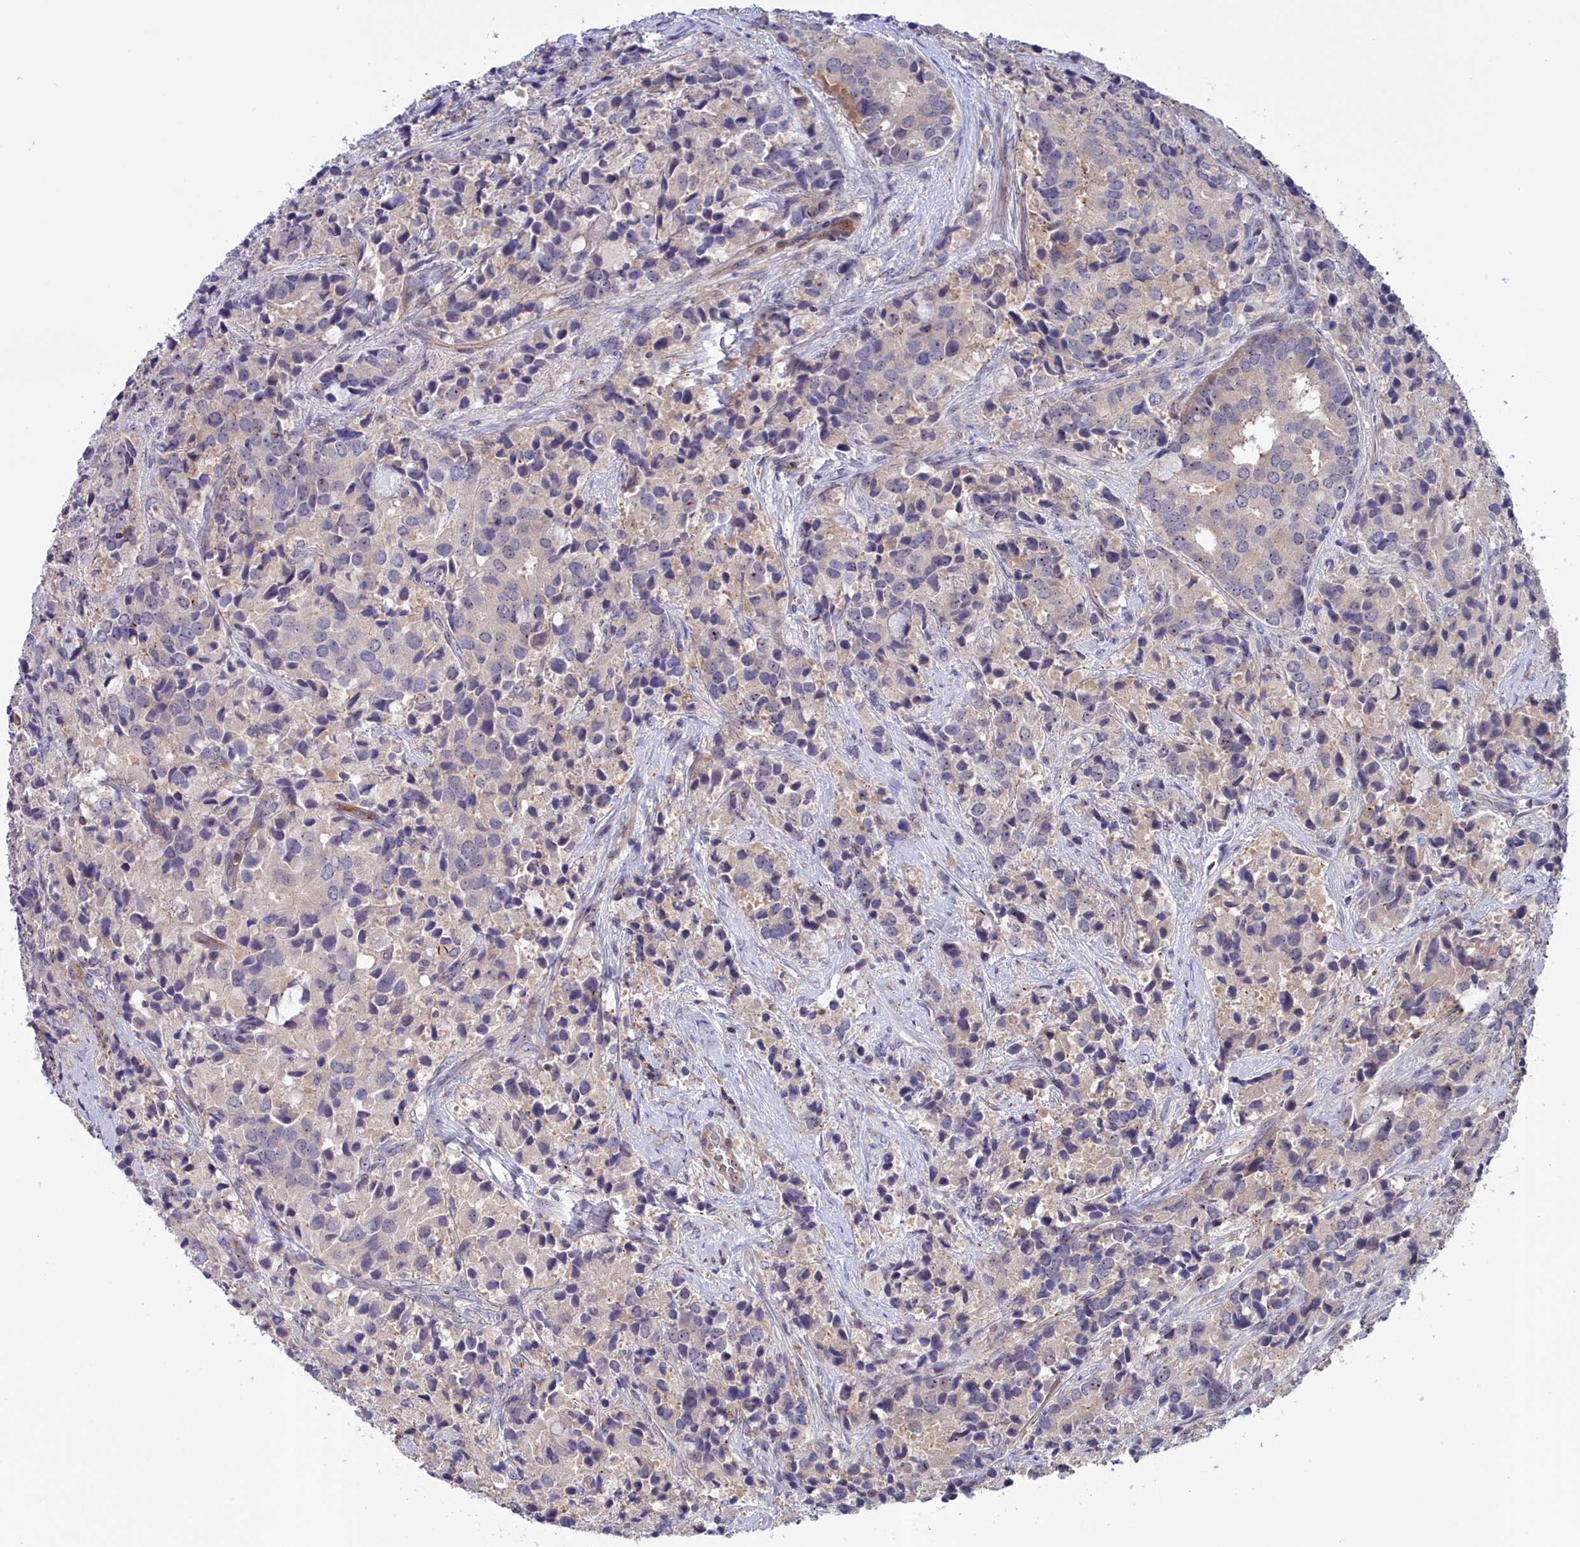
{"staining": {"intensity": "weak", "quantity": "<25%", "location": "nuclear"}, "tissue": "prostate cancer", "cell_type": "Tumor cells", "image_type": "cancer", "snomed": [{"axis": "morphology", "description": "Adenocarcinoma, High grade"}, {"axis": "topography", "description": "Prostate"}], "caption": "Immunohistochemistry photomicrograph of prostate cancer (adenocarcinoma (high-grade)) stained for a protein (brown), which reveals no positivity in tumor cells.", "gene": "NEURL4", "patient": {"sex": "male", "age": 62}}